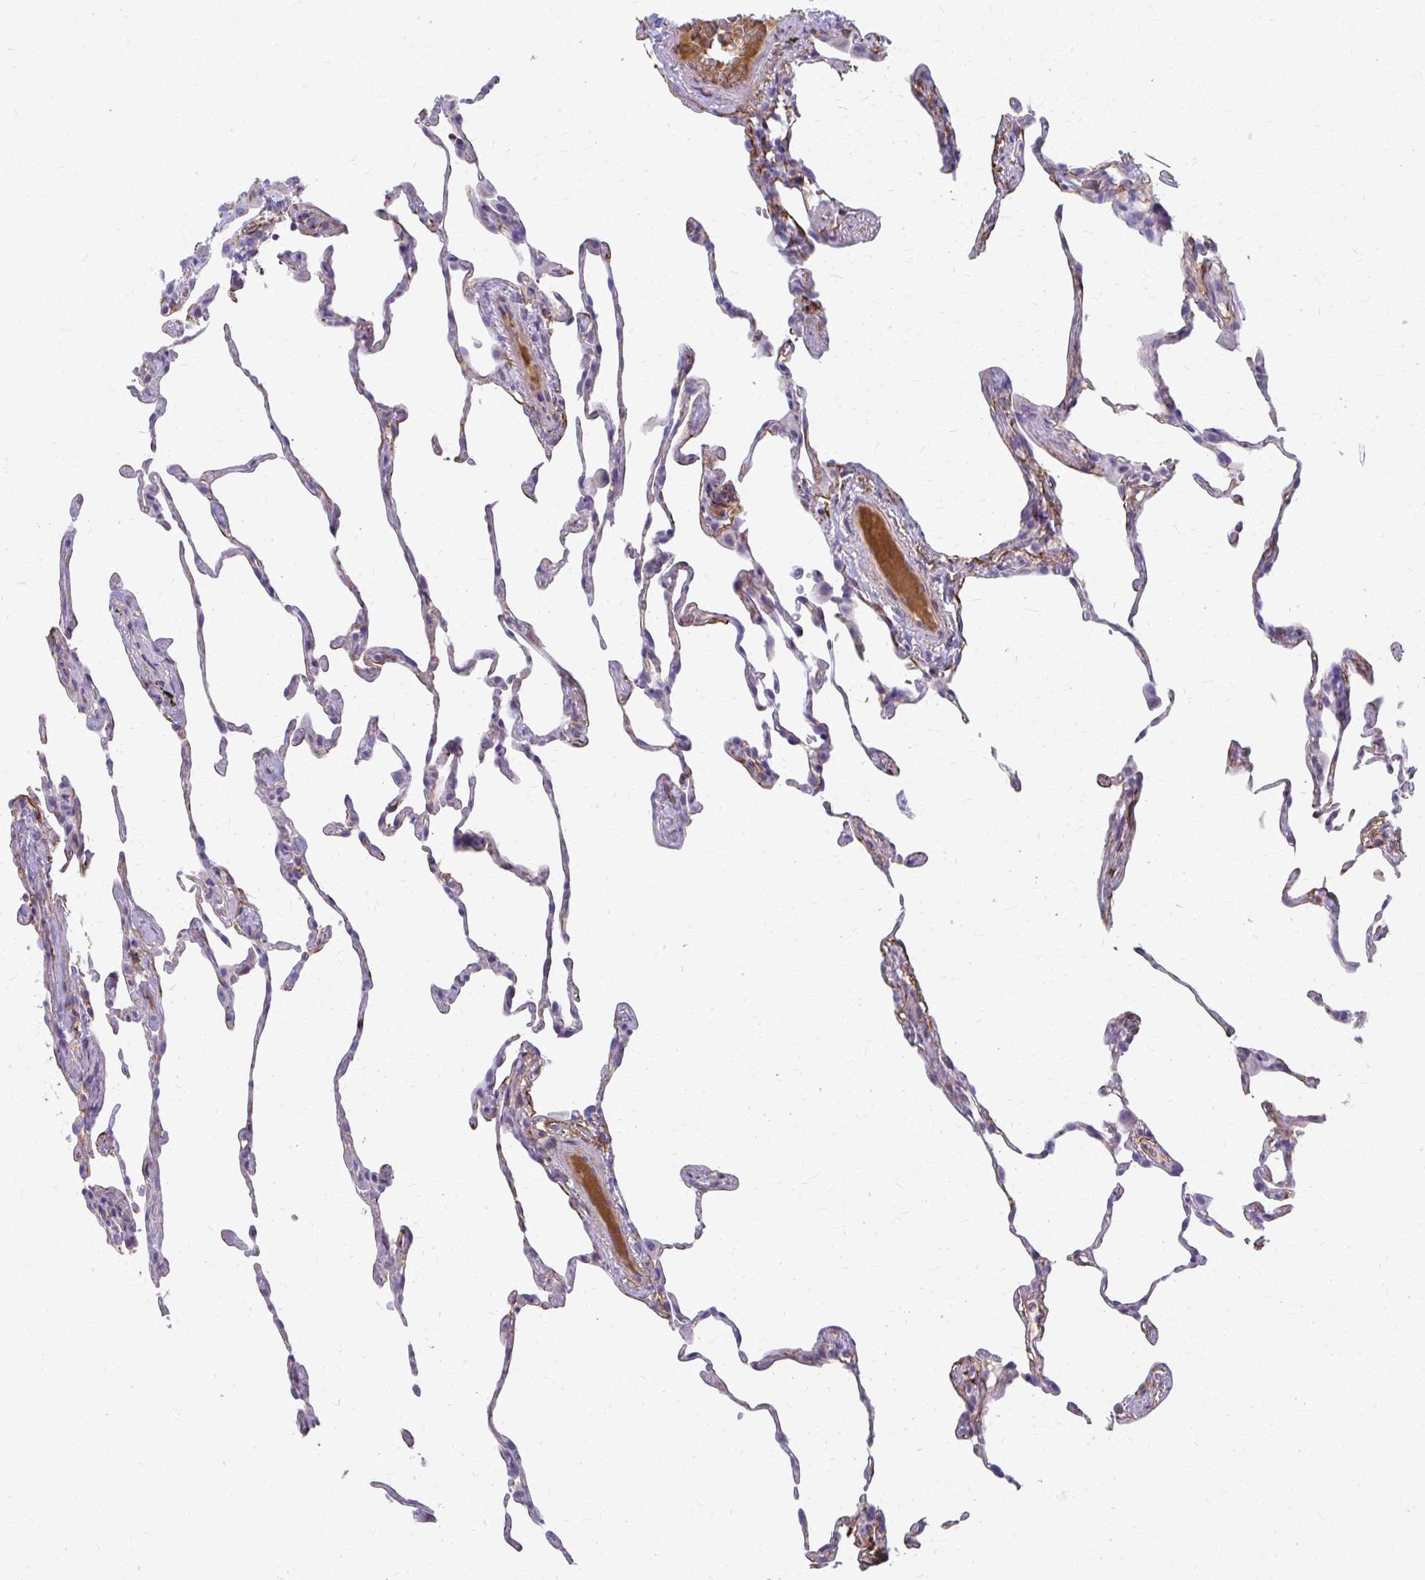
{"staining": {"intensity": "moderate", "quantity": "<25%", "location": "cytoplasmic/membranous"}, "tissue": "lung", "cell_type": "Alveolar cells", "image_type": "normal", "snomed": [{"axis": "morphology", "description": "Normal tissue, NOS"}, {"axis": "topography", "description": "Lung"}], "caption": "Lung stained with DAB (3,3'-diaminobenzidine) IHC reveals low levels of moderate cytoplasmic/membranous staining in about <25% of alveolar cells. The protein of interest is stained brown, and the nuclei are stained in blue (DAB IHC with brightfield microscopy, high magnification).", "gene": "ADIPOQ", "patient": {"sex": "female", "age": 57}}